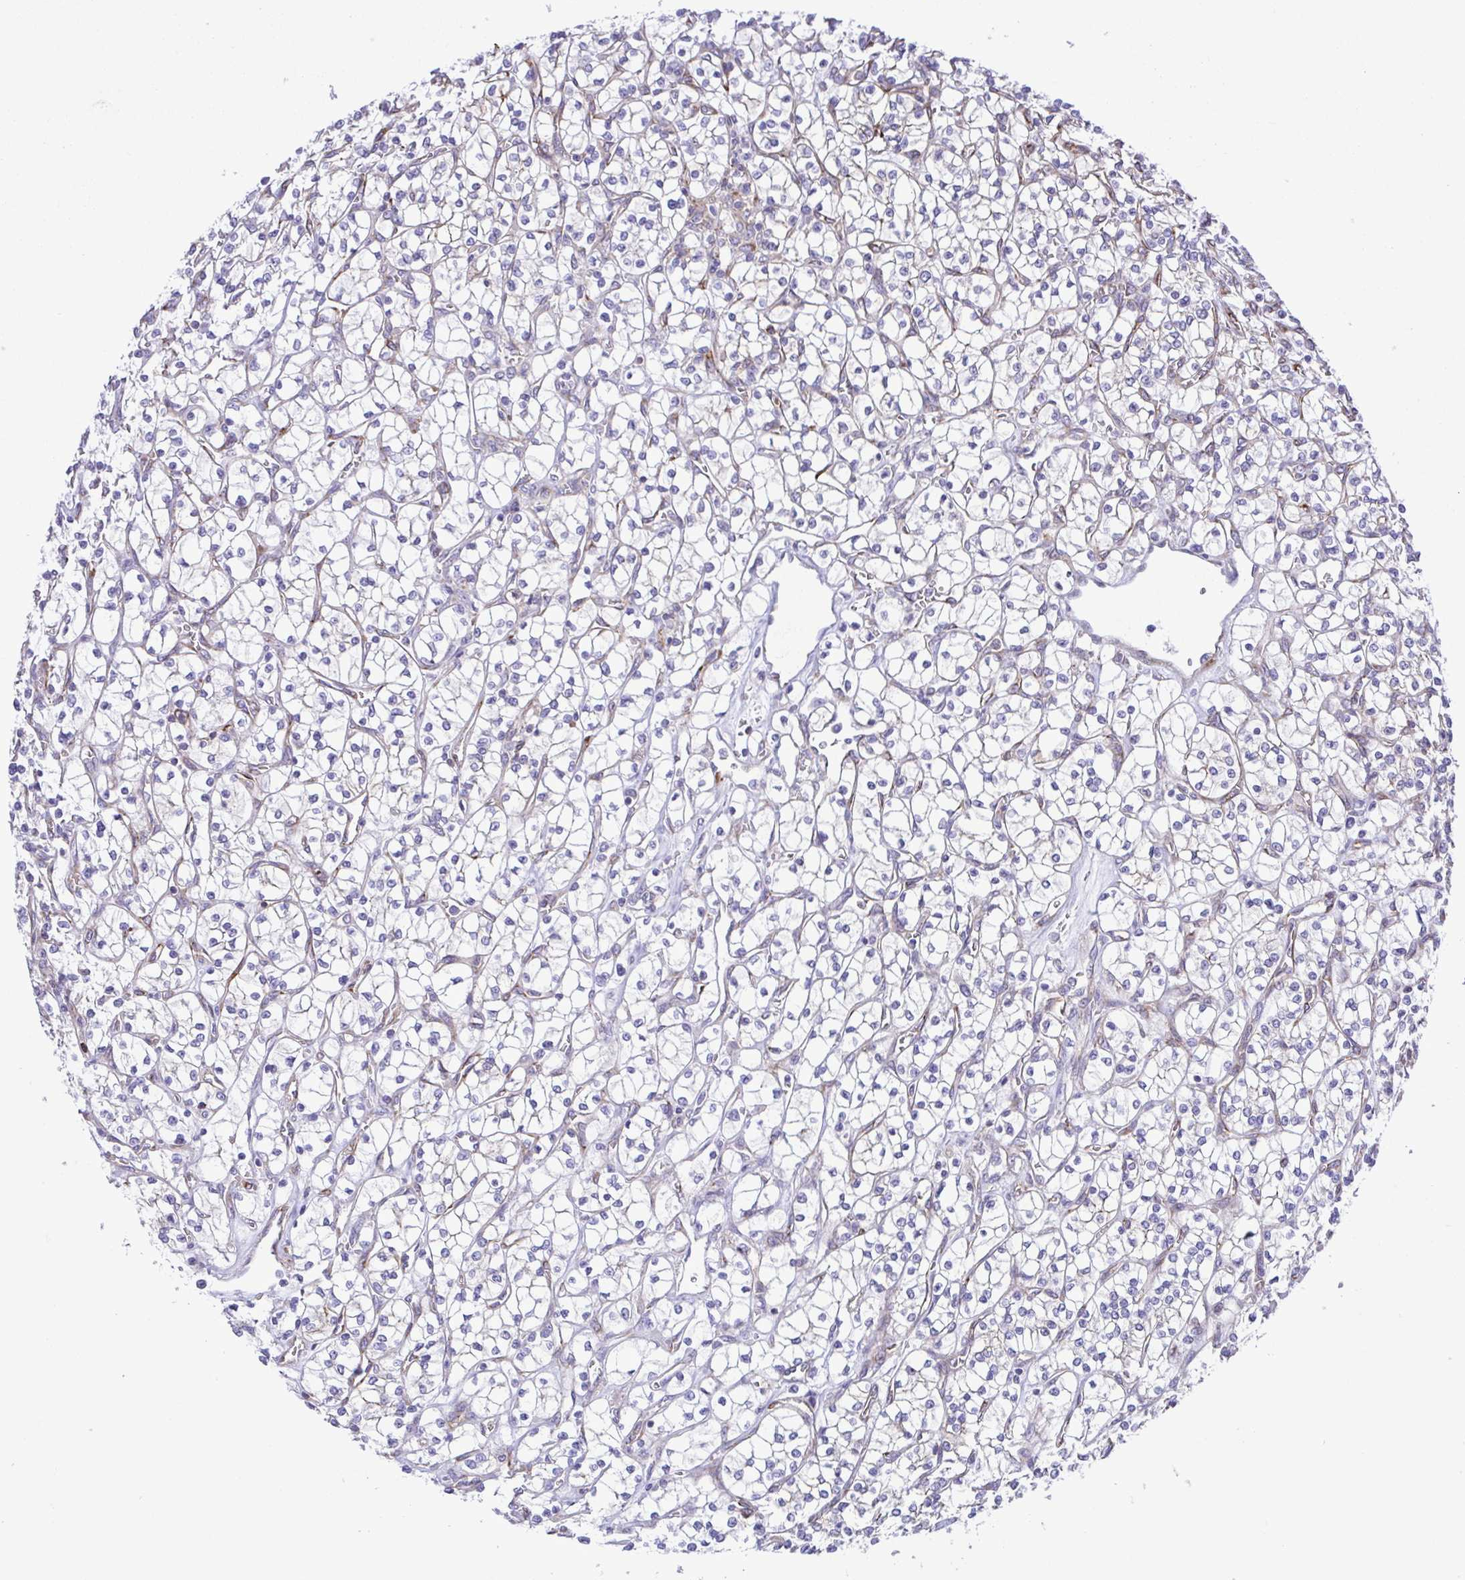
{"staining": {"intensity": "negative", "quantity": "none", "location": "none"}, "tissue": "renal cancer", "cell_type": "Tumor cells", "image_type": "cancer", "snomed": [{"axis": "morphology", "description": "Adenocarcinoma, NOS"}, {"axis": "topography", "description": "Kidney"}], "caption": "Image shows no protein positivity in tumor cells of renal adenocarcinoma tissue. Brightfield microscopy of IHC stained with DAB (brown) and hematoxylin (blue), captured at high magnification.", "gene": "FLT1", "patient": {"sex": "female", "age": 64}}